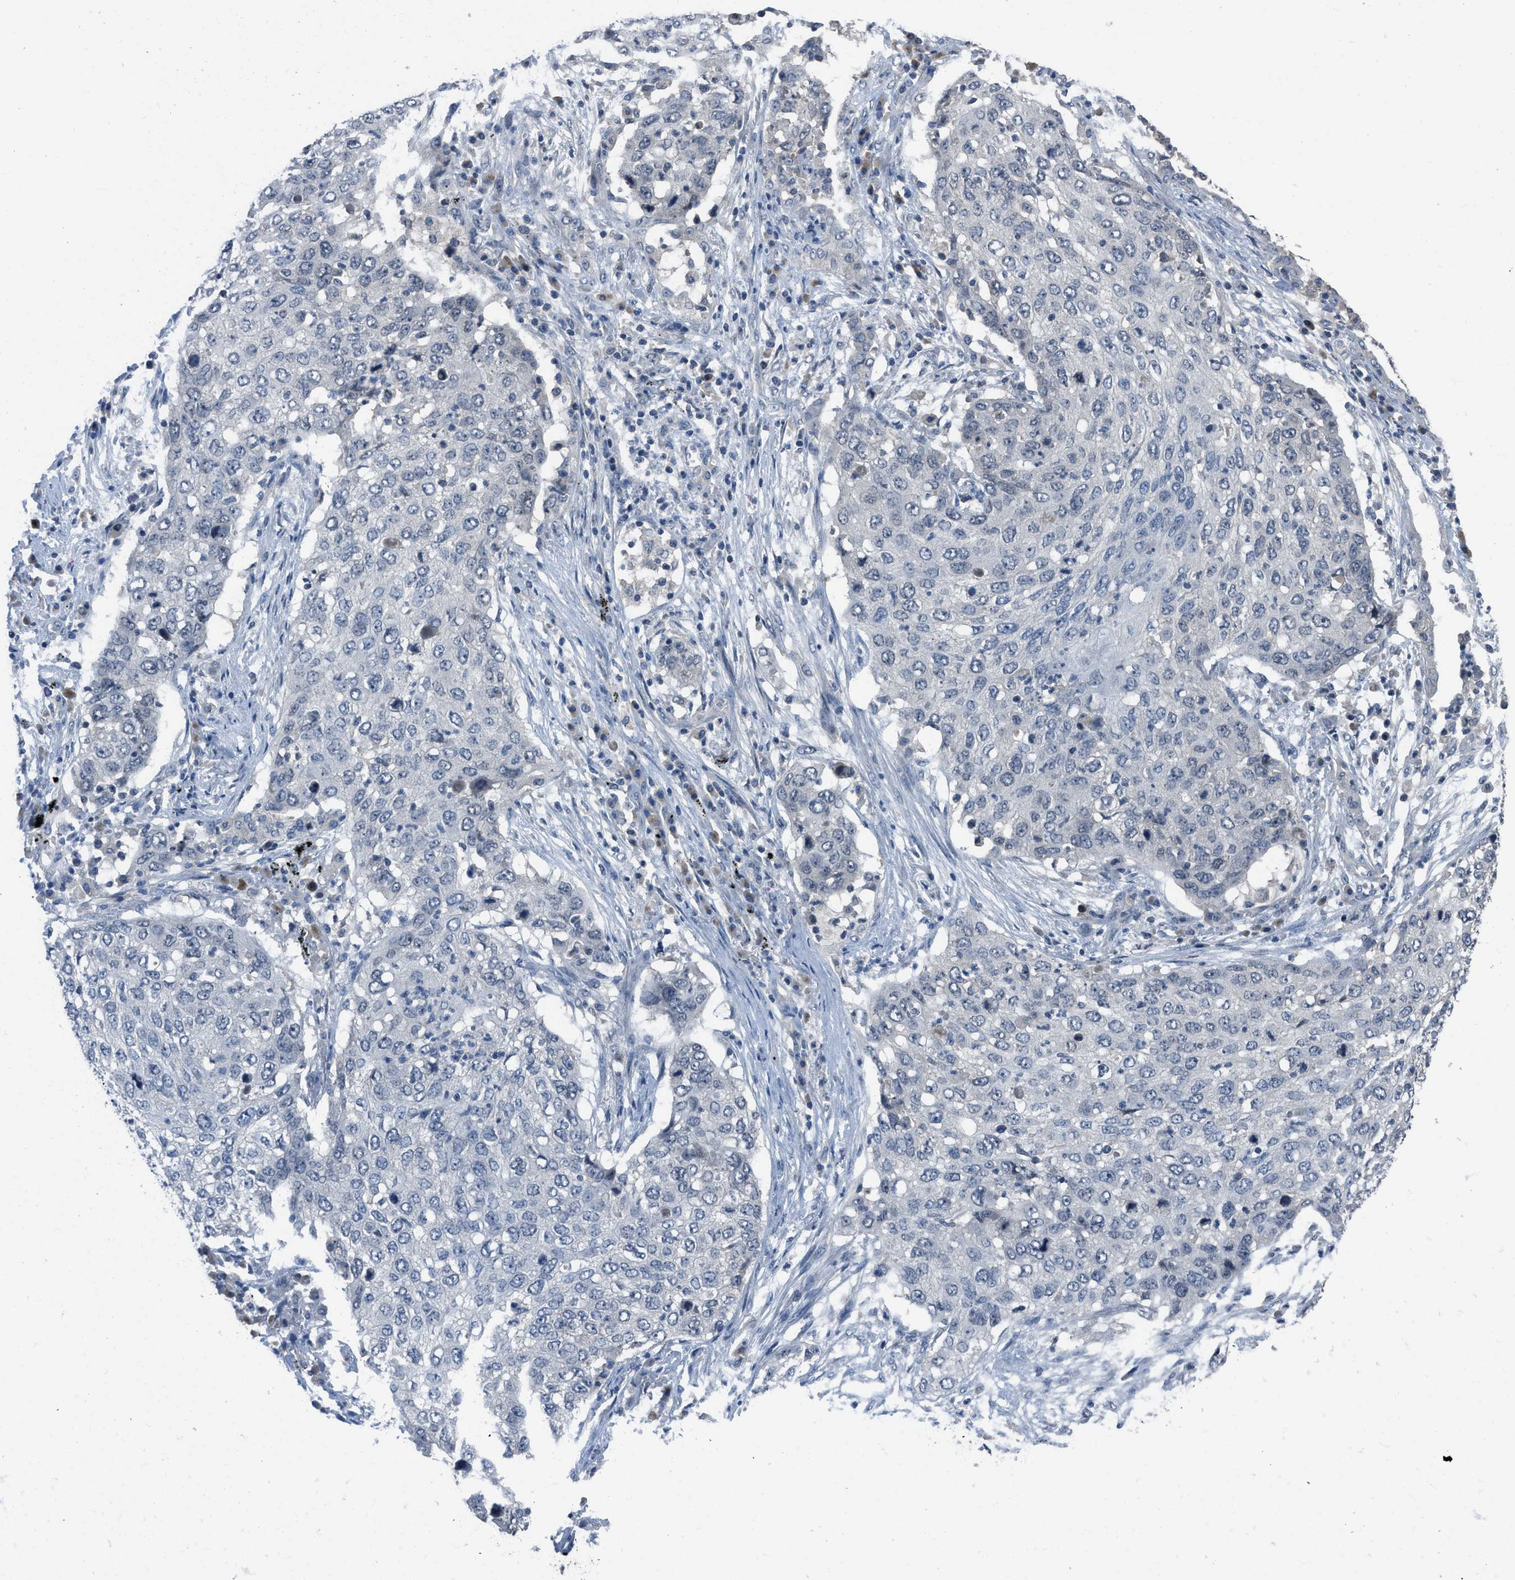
{"staining": {"intensity": "negative", "quantity": "none", "location": "none"}, "tissue": "lung cancer", "cell_type": "Tumor cells", "image_type": "cancer", "snomed": [{"axis": "morphology", "description": "Squamous cell carcinoma, NOS"}, {"axis": "topography", "description": "Lung"}], "caption": "IHC of human lung cancer (squamous cell carcinoma) shows no expression in tumor cells. (DAB (3,3'-diaminobenzidine) immunohistochemistry visualized using brightfield microscopy, high magnification).", "gene": "MIS18A", "patient": {"sex": "female", "age": 63}}